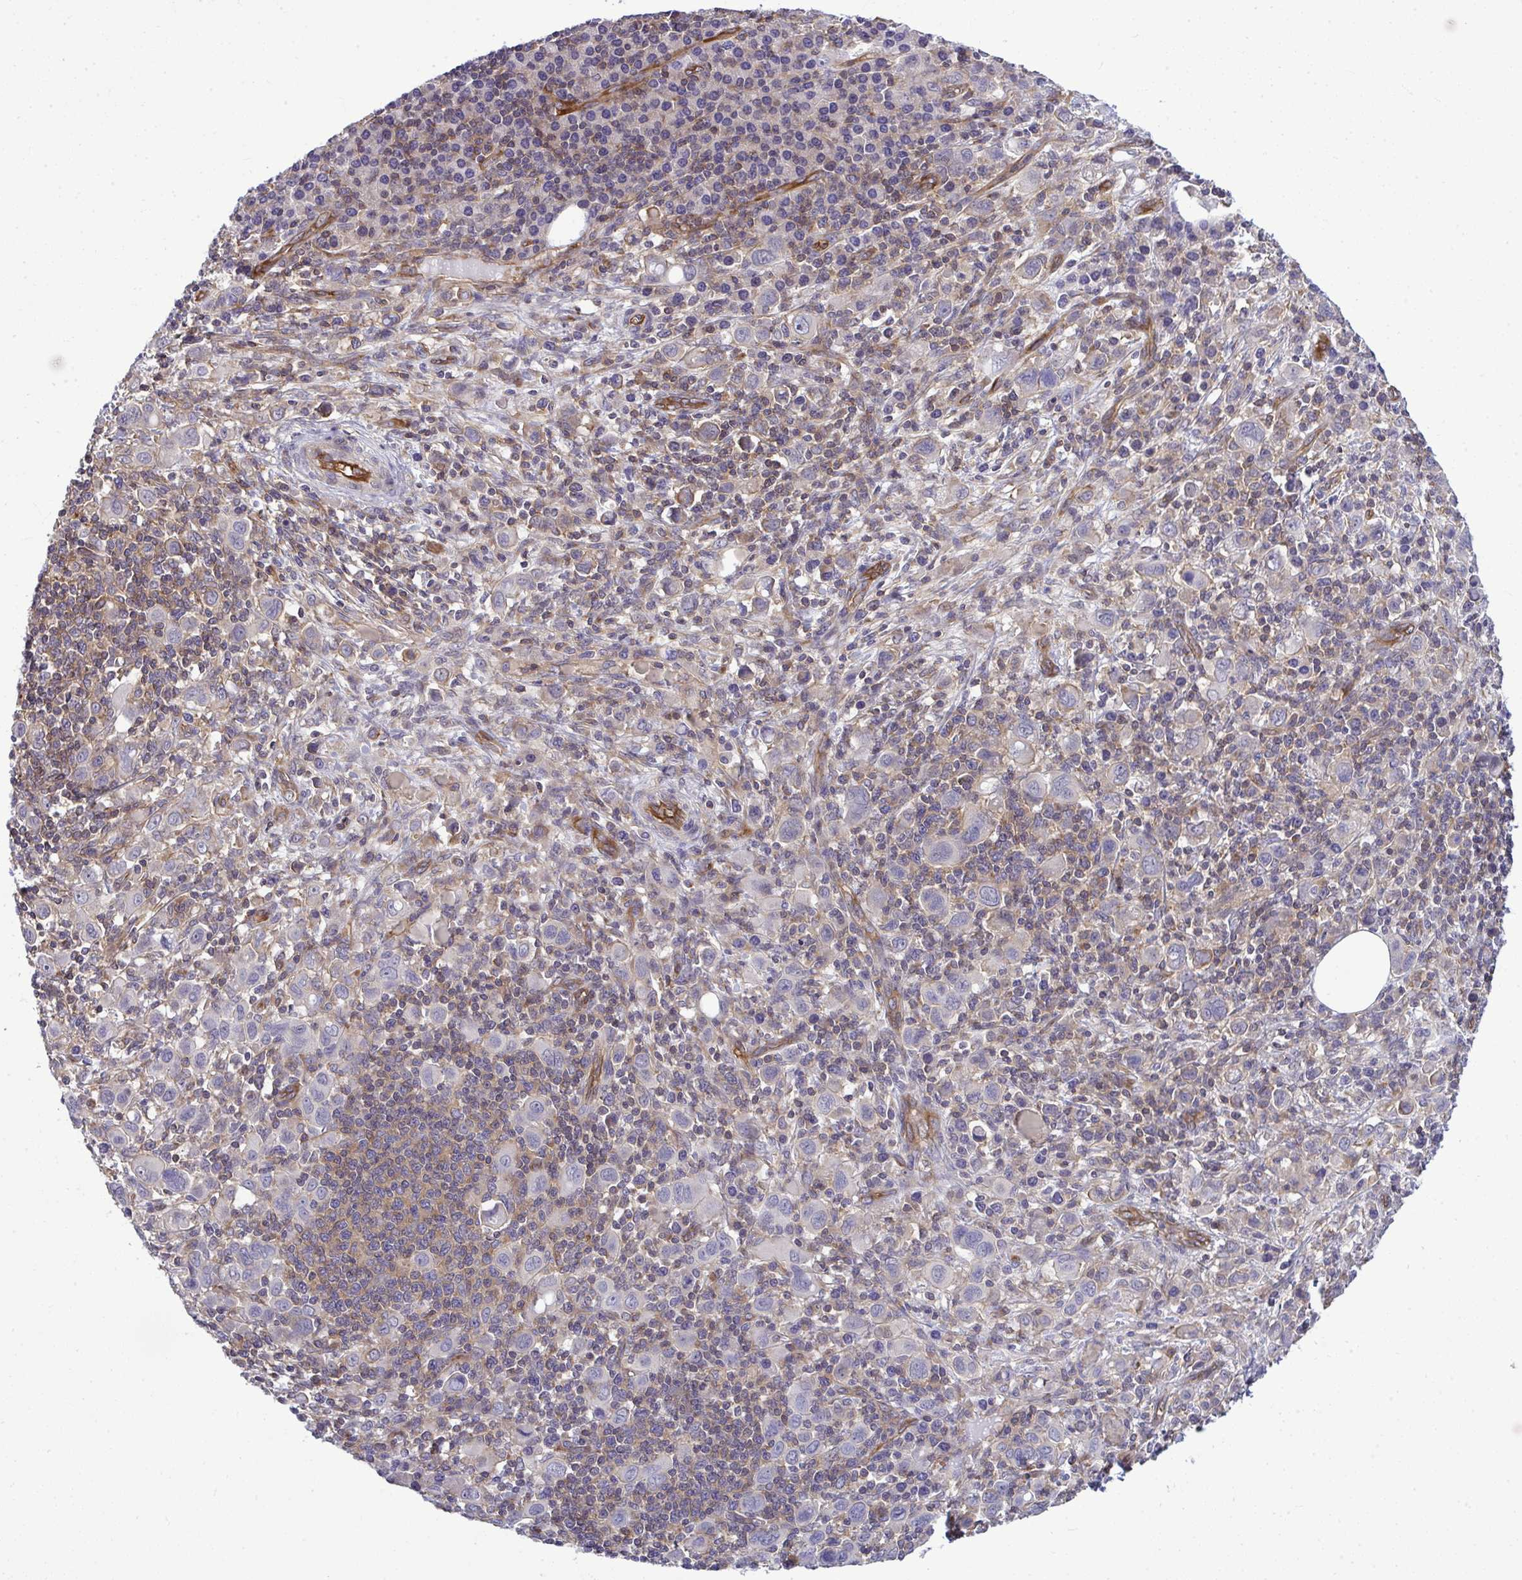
{"staining": {"intensity": "negative", "quantity": "none", "location": "none"}, "tissue": "stomach cancer", "cell_type": "Tumor cells", "image_type": "cancer", "snomed": [{"axis": "morphology", "description": "Adenocarcinoma, NOS"}, {"axis": "topography", "description": "Stomach, upper"}], "caption": "Image shows no significant protein expression in tumor cells of stomach cancer (adenocarcinoma).", "gene": "FUT10", "patient": {"sex": "male", "age": 75}}